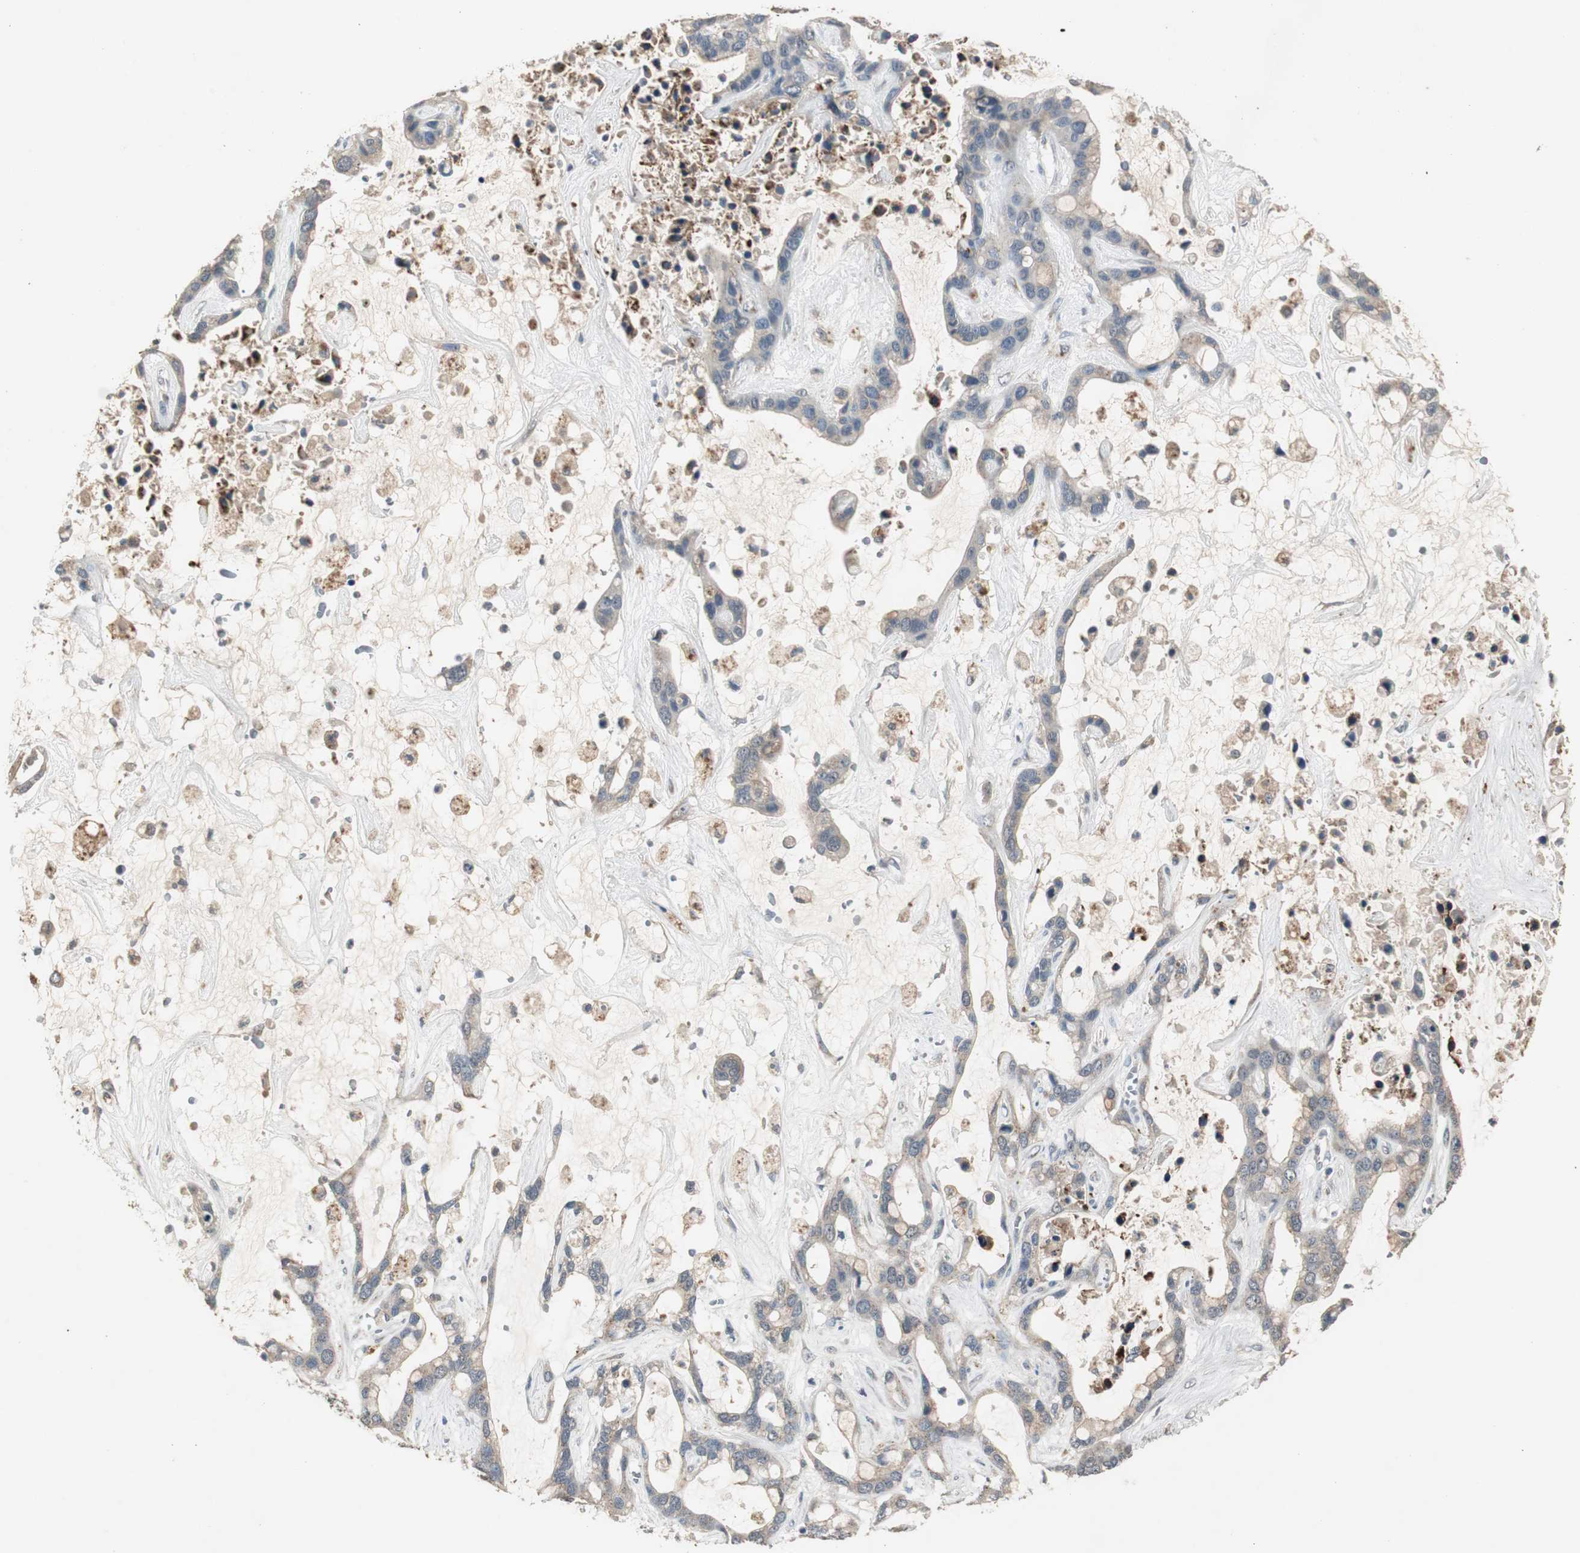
{"staining": {"intensity": "weak", "quantity": ">75%", "location": "cytoplasmic/membranous"}, "tissue": "liver cancer", "cell_type": "Tumor cells", "image_type": "cancer", "snomed": [{"axis": "morphology", "description": "Cholangiocarcinoma"}, {"axis": "topography", "description": "Liver"}], "caption": "The photomicrograph displays staining of liver cancer (cholangiocarcinoma), revealing weak cytoplasmic/membranous protein positivity (brown color) within tumor cells.", "gene": "PTPRN2", "patient": {"sex": "female", "age": 65}}